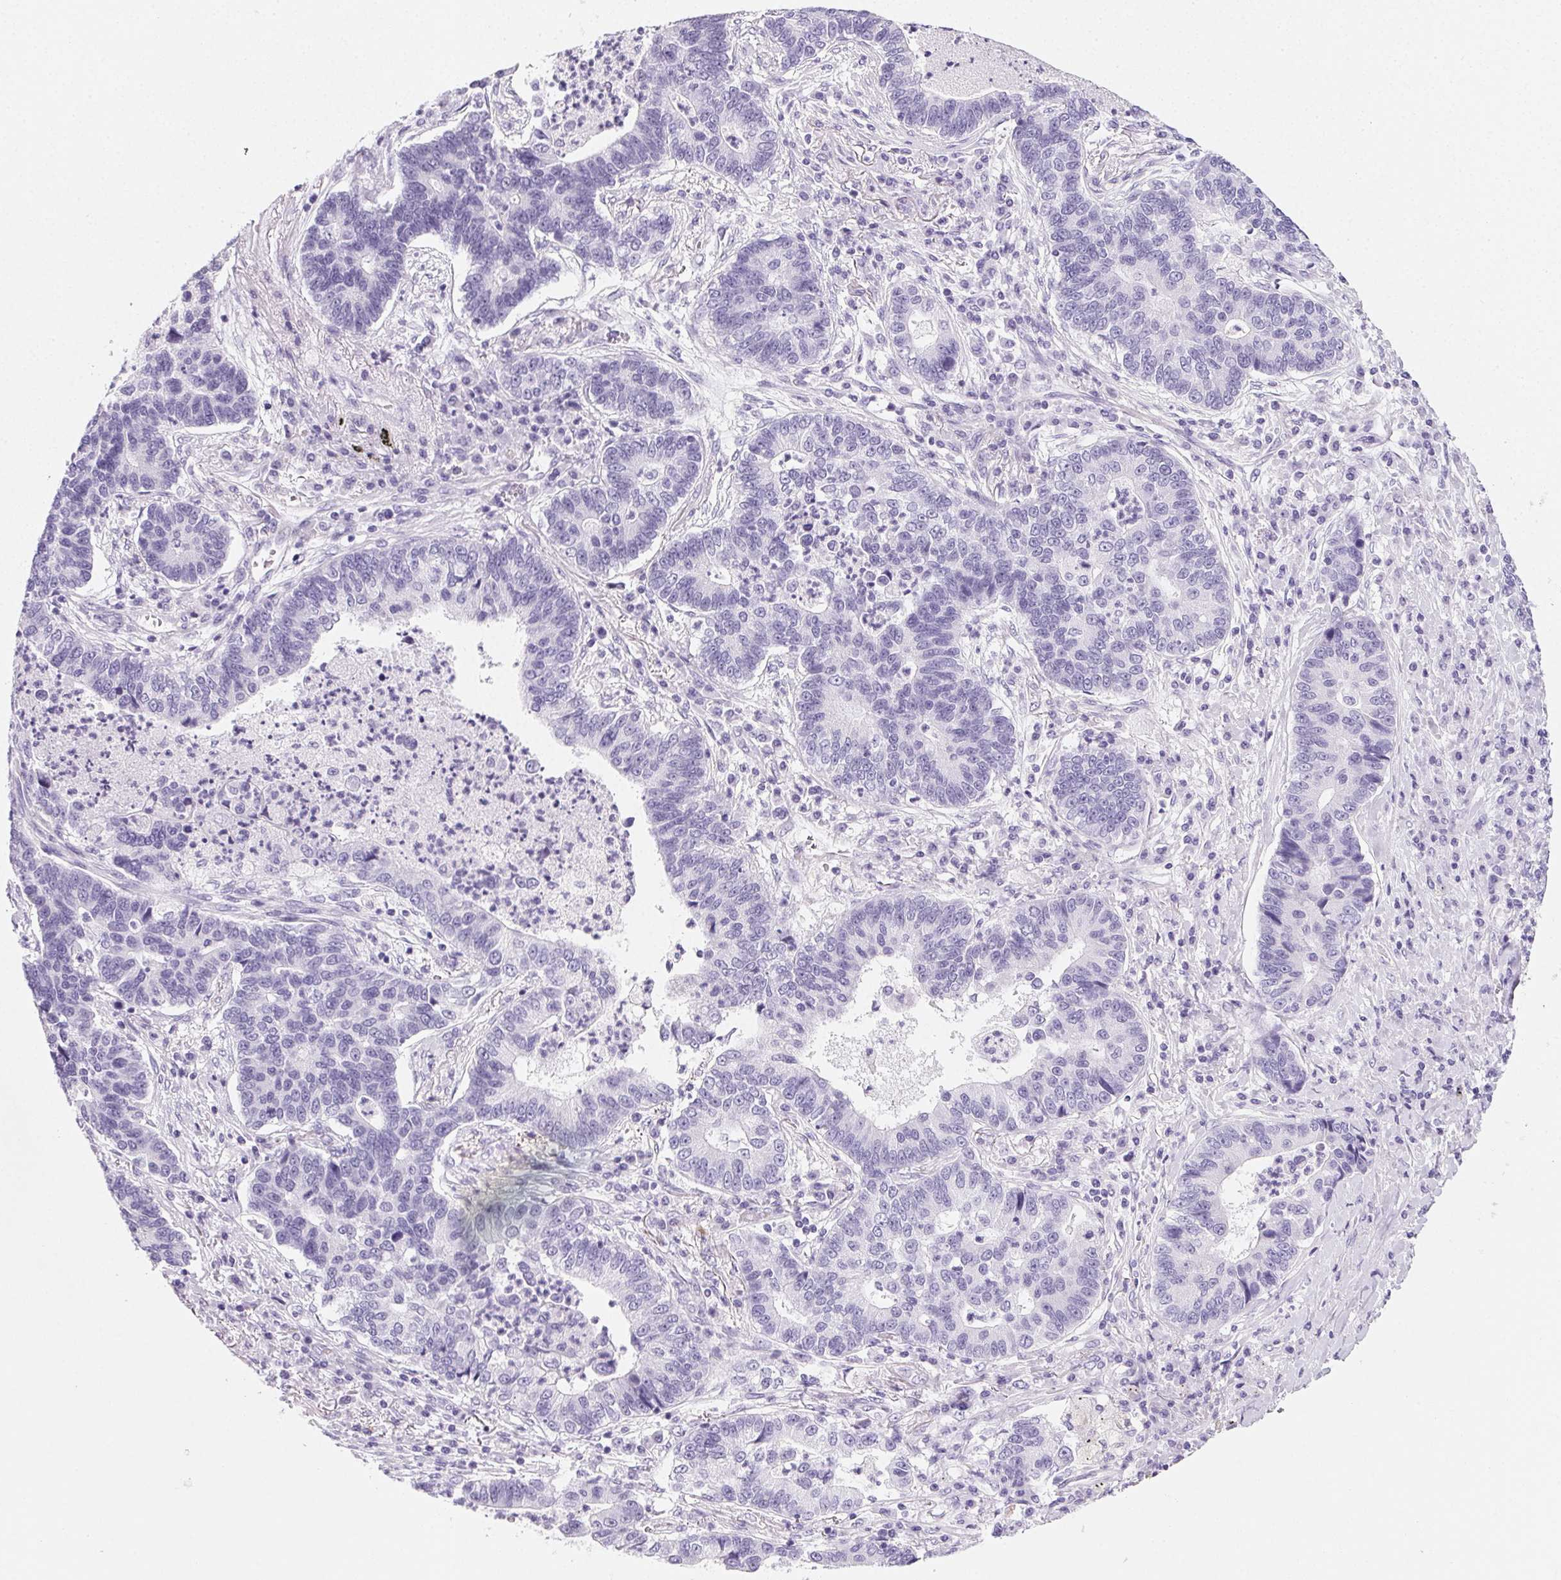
{"staining": {"intensity": "negative", "quantity": "none", "location": "none"}, "tissue": "lung cancer", "cell_type": "Tumor cells", "image_type": "cancer", "snomed": [{"axis": "morphology", "description": "Adenocarcinoma, NOS"}, {"axis": "topography", "description": "Lung"}], "caption": "The histopathology image demonstrates no significant positivity in tumor cells of lung cancer (adenocarcinoma). The staining is performed using DAB brown chromogen with nuclei counter-stained in using hematoxylin.", "gene": "PRSS3", "patient": {"sex": "female", "age": 57}}